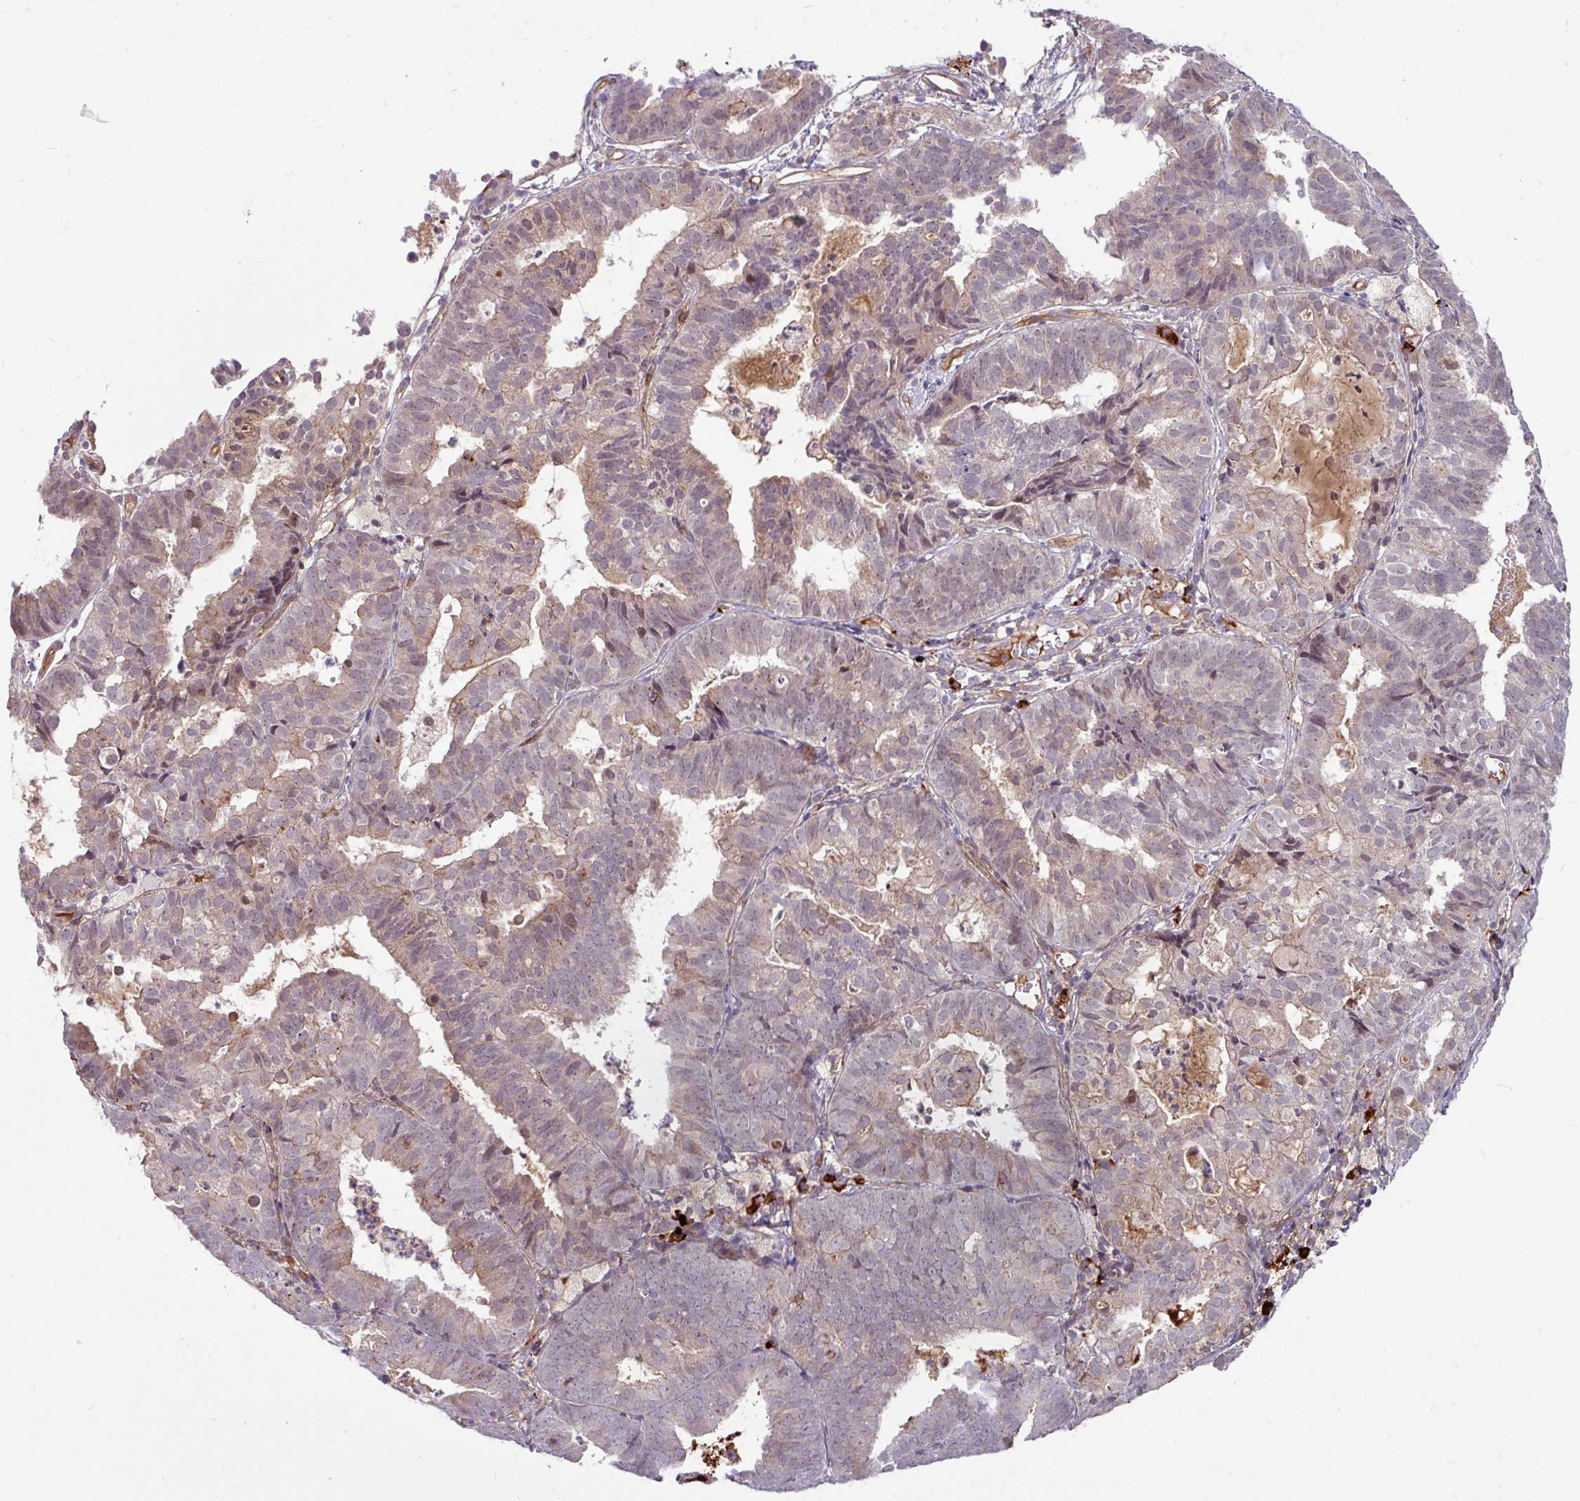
{"staining": {"intensity": "weak", "quantity": "25%-75%", "location": "cytoplasmic/membranous"}, "tissue": "endometrial cancer", "cell_type": "Tumor cells", "image_type": "cancer", "snomed": [{"axis": "morphology", "description": "Adenocarcinoma, NOS"}, {"axis": "topography", "description": "Endometrium"}], "caption": "Endometrial cancer (adenocarcinoma) stained with immunohistochemistry displays weak cytoplasmic/membranous positivity in approximately 25%-75% of tumor cells. (Stains: DAB in brown, nuclei in blue, Microscopy: brightfield microscopy at high magnification).", "gene": "B4GALNT4", "patient": {"sex": "female", "age": 80}}